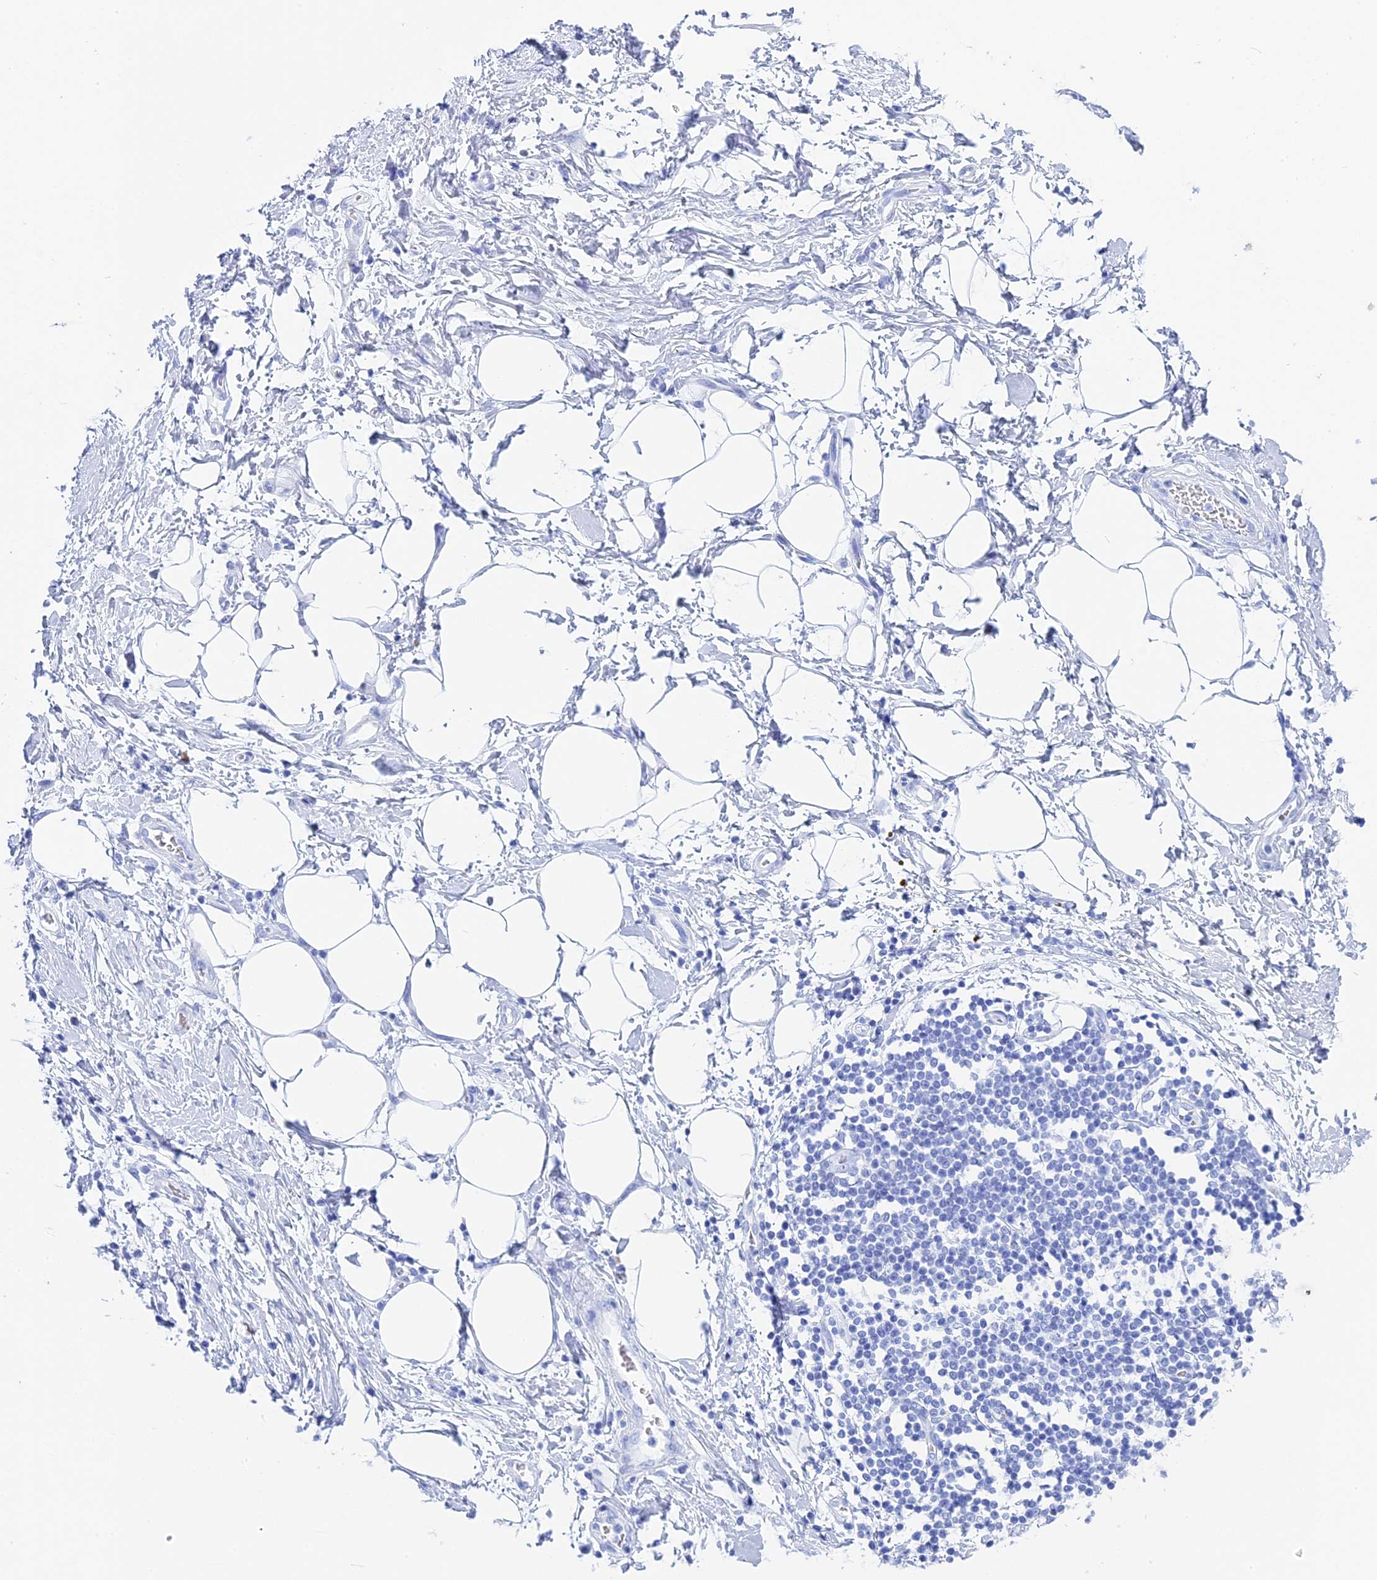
{"staining": {"intensity": "negative", "quantity": "none", "location": "none"}, "tissue": "adipose tissue", "cell_type": "Adipocytes", "image_type": "normal", "snomed": [{"axis": "morphology", "description": "Normal tissue, NOS"}, {"axis": "morphology", "description": "Adenocarcinoma, NOS"}, {"axis": "topography", "description": "Pancreas"}, {"axis": "topography", "description": "Peripheral nerve tissue"}], "caption": "DAB immunohistochemical staining of benign human adipose tissue reveals no significant positivity in adipocytes. (Brightfield microscopy of DAB (3,3'-diaminobenzidine) immunohistochemistry (IHC) at high magnification).", "gene": "TEX101", "patient": {"sex": "male", "age": 59}}